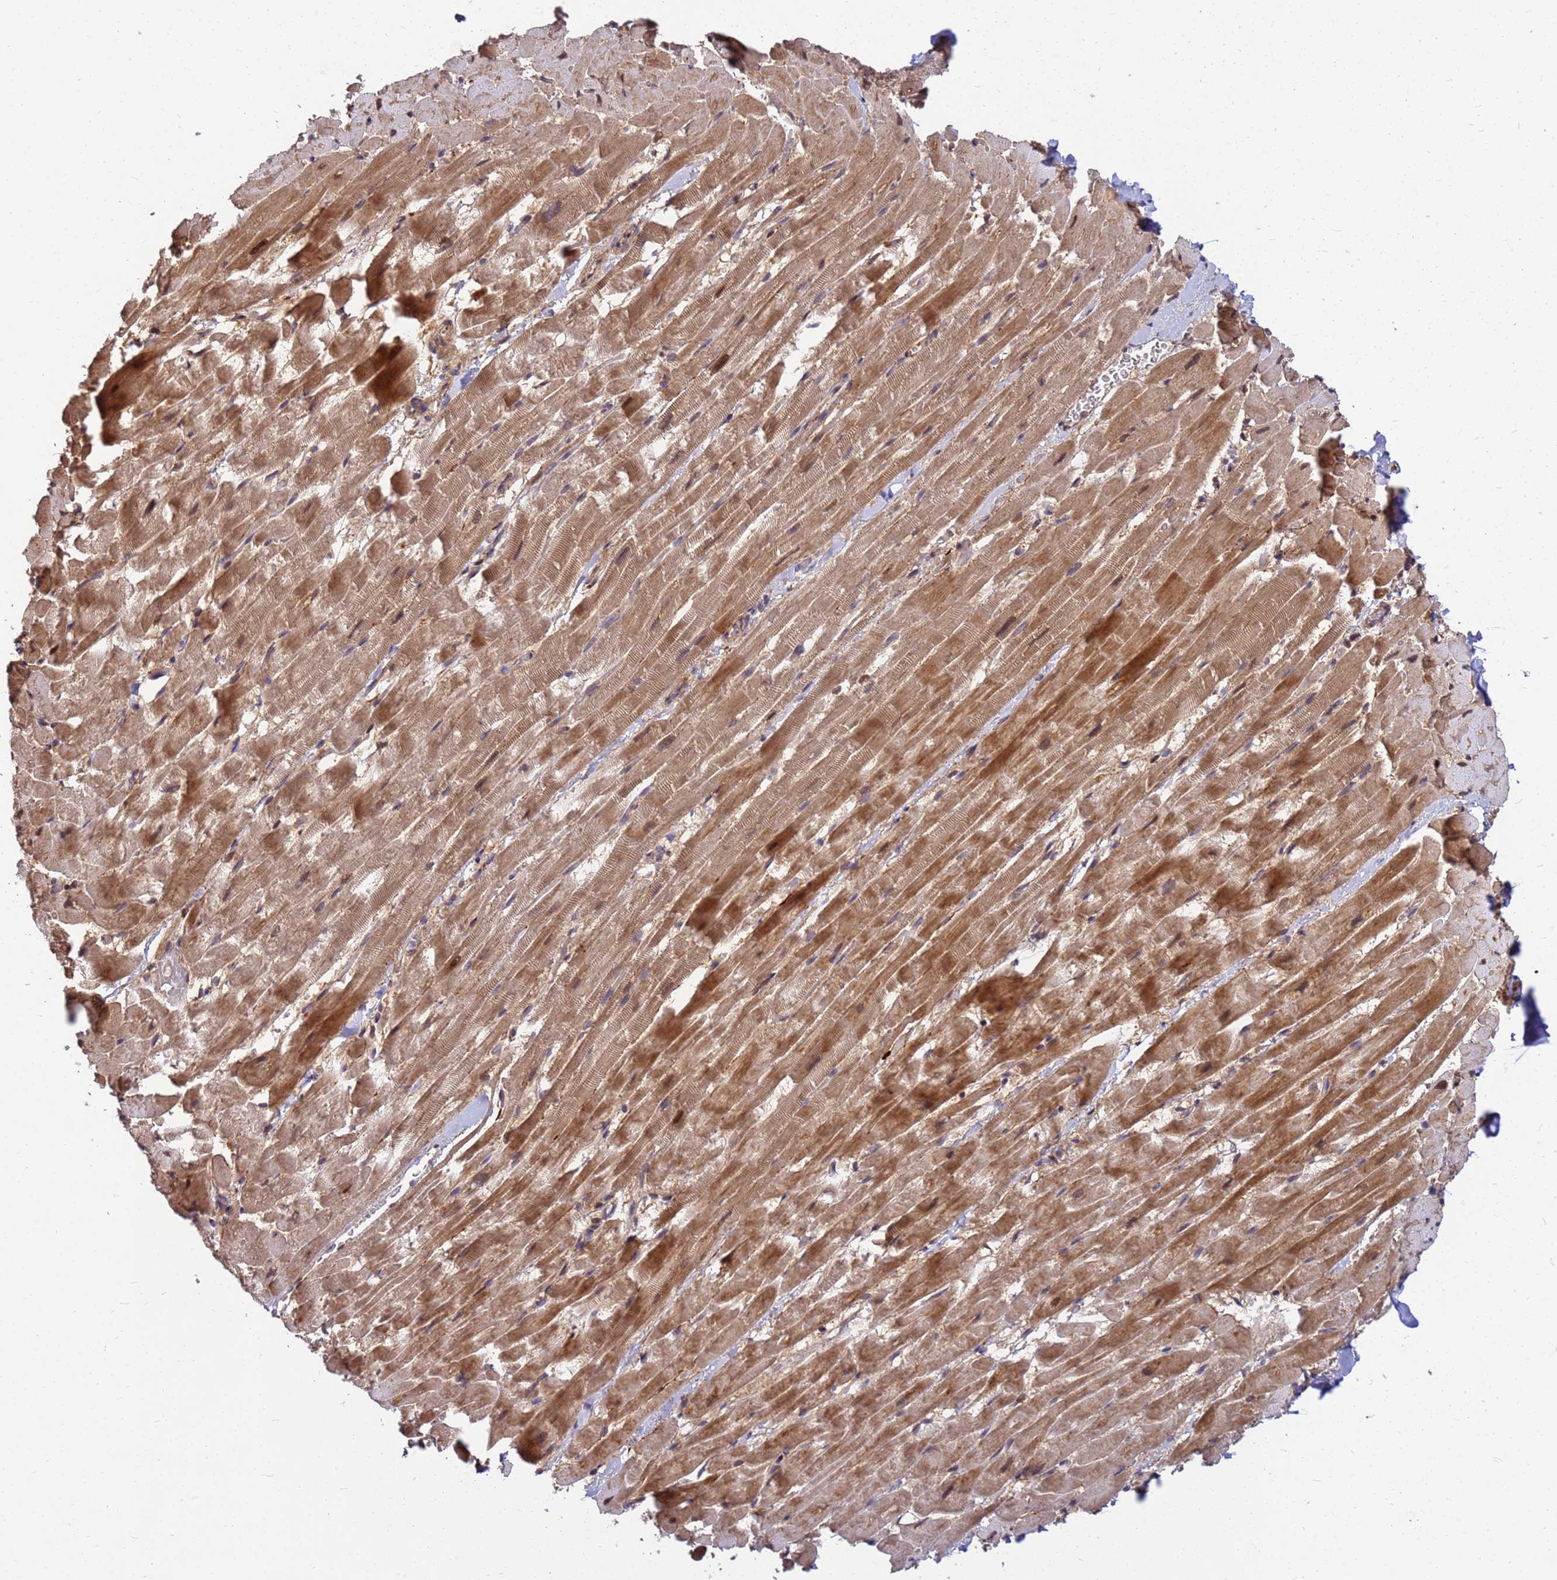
{"staining": {"intensity": "moderate", "quantity": ">75%", "location": "cytoplasmic/membranous"}, "tissue": "heart muscle", "cell_type": "Cardiomyocytes", "image_type": "normal", "snomed": [{"axis": "morphology", "description": "Normal tissue, NOS"}, {"axis": "topography", "description": "Heart"}], "caption": "Protein expression by IHC demonstrates moderate cytoplasmic/membranous expression in approximately >75% of cardiomyocytes in benign heart muscle.", "gene": "DUS4L", "patient": {"sex": "male", "age": 37}}